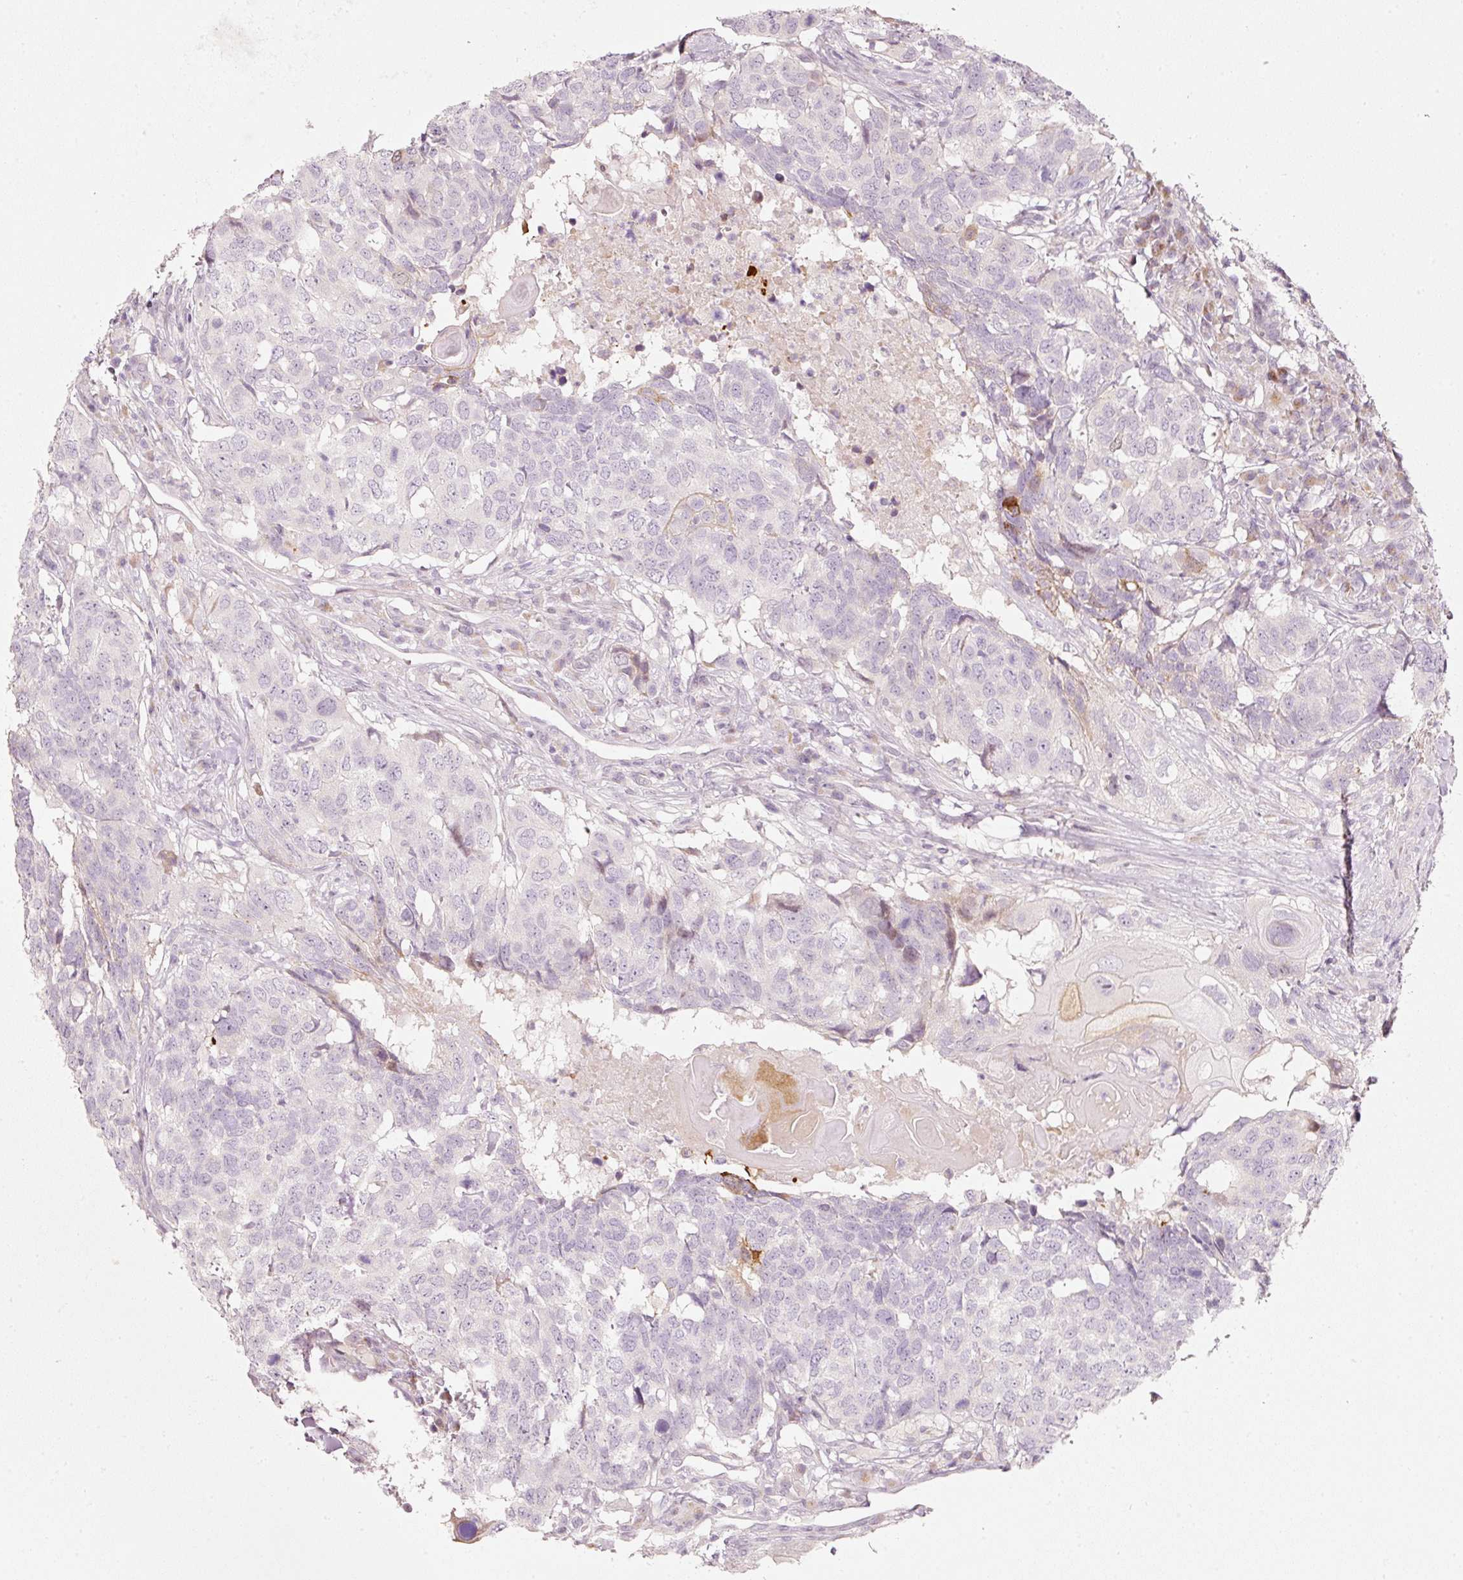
{"staining": {"intensity": "negative", "quantity": "none", "location": "none"}, "tissue": "head and neck cancer", "cell_type": "Tumor cells", "image_type": "cancer", "snomed": [{"axis": "morphology", "description": "Squamous cell carcinoma, NOS"}, {"axis": "topography", "description": "Head-Neck"}], "caption": "The histopathology image shows no staining of tumor cells in head and neck cancer.", "gene": "SLC20A1", "patient": {"sex": "male", "age": 66}}